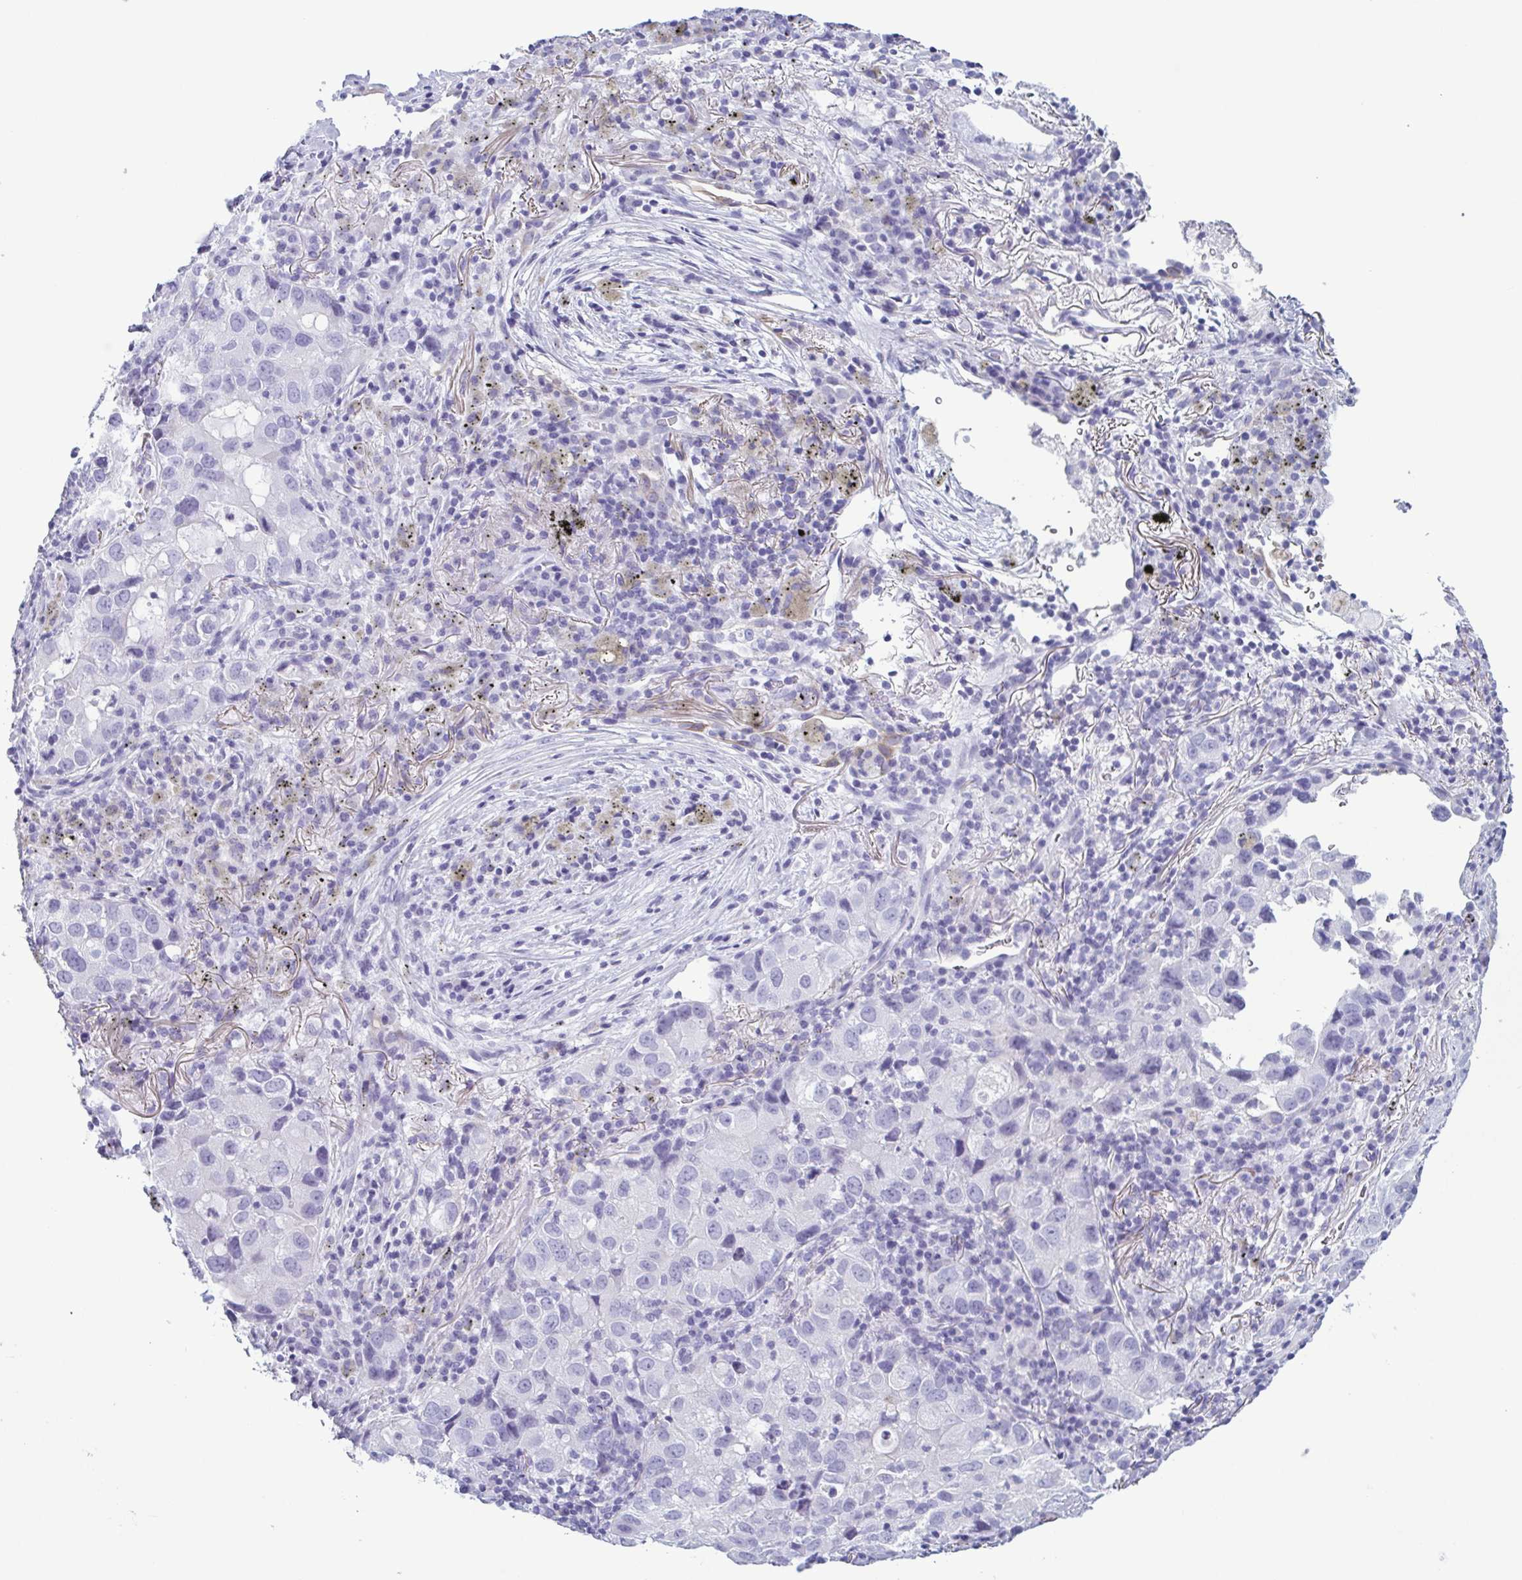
{"staining": {"intensity": "negative", "quantity": "none", "location": "none"}, "tissue": "lung cancer", "cell_type": "Tumor cells", "image_type": "cancer", "snomed": [{"axis": "morphology", "description": "Normal morphology"}, {"axis": "morphology", "description": "Adenocarcinoma, NOS"}, {"axis": "topography", "description": "Lymph node"}, {"axis": "topography", "description": "Lung"}], "caption": "Tumor cells show no significant protein positivity in lung cancer. (Immunohistochemistry, brightfield microscopy, high magnification).", "gene": "KRT10", "patient": {"sex": "female", "age": 51}}